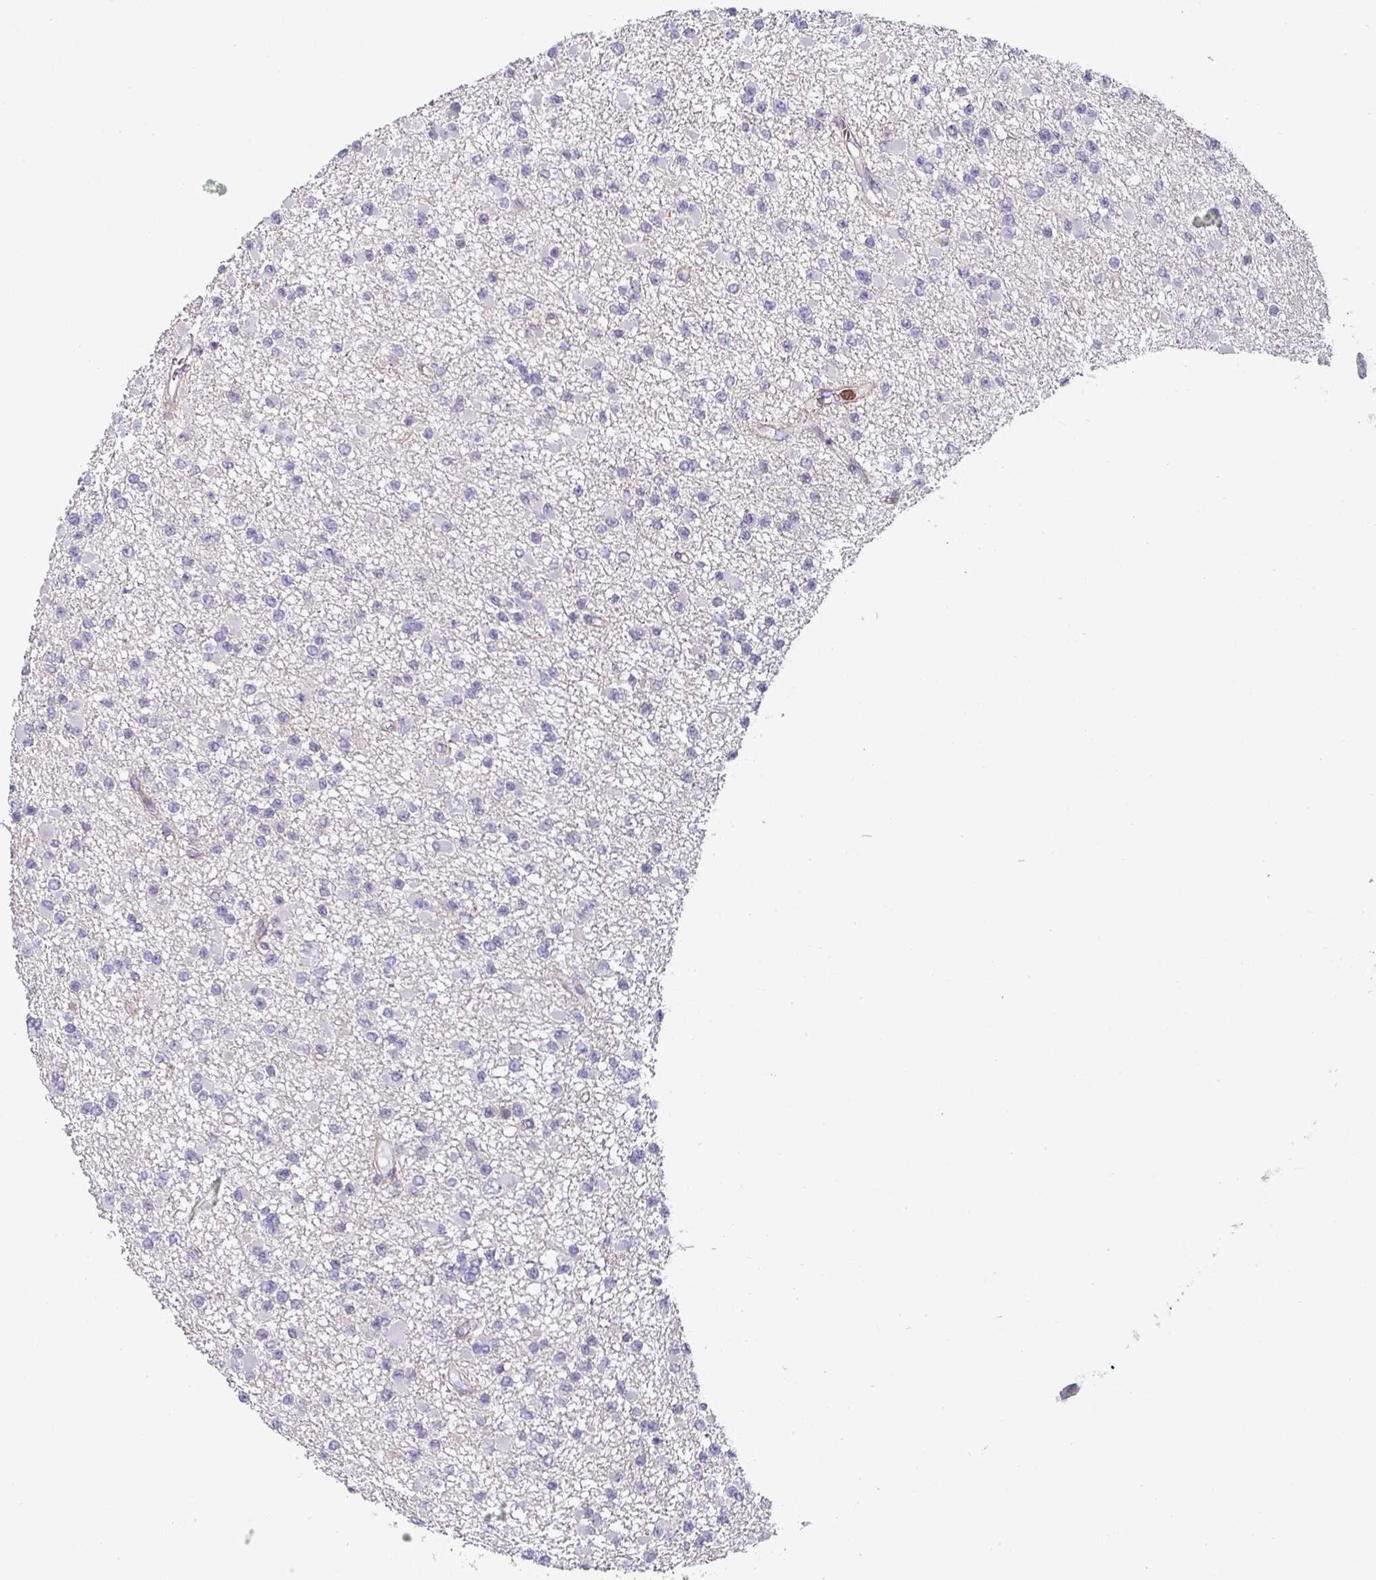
{"staining": {"intensity": "negative", "quantity": "none", "location": "none"}, "tissue": "glioma", "cell_type": "Tumor cells", "image_type": "cancer", "snomed": [{"axis": "morphology", "description": "Glioma, malignant, Low grade"}, {"axis": "topography", "description": "Brain"}], "caption": "A histopathology image of human glioma is negative for staining in tumor cells. The staining is performed using DAB (3,3'-diaminobenzidine) brown chromogen with nuclei counter-stained in using hematoxylin.", "gene": "BTLA", "patient": {"sex": "female", "age": 22}}